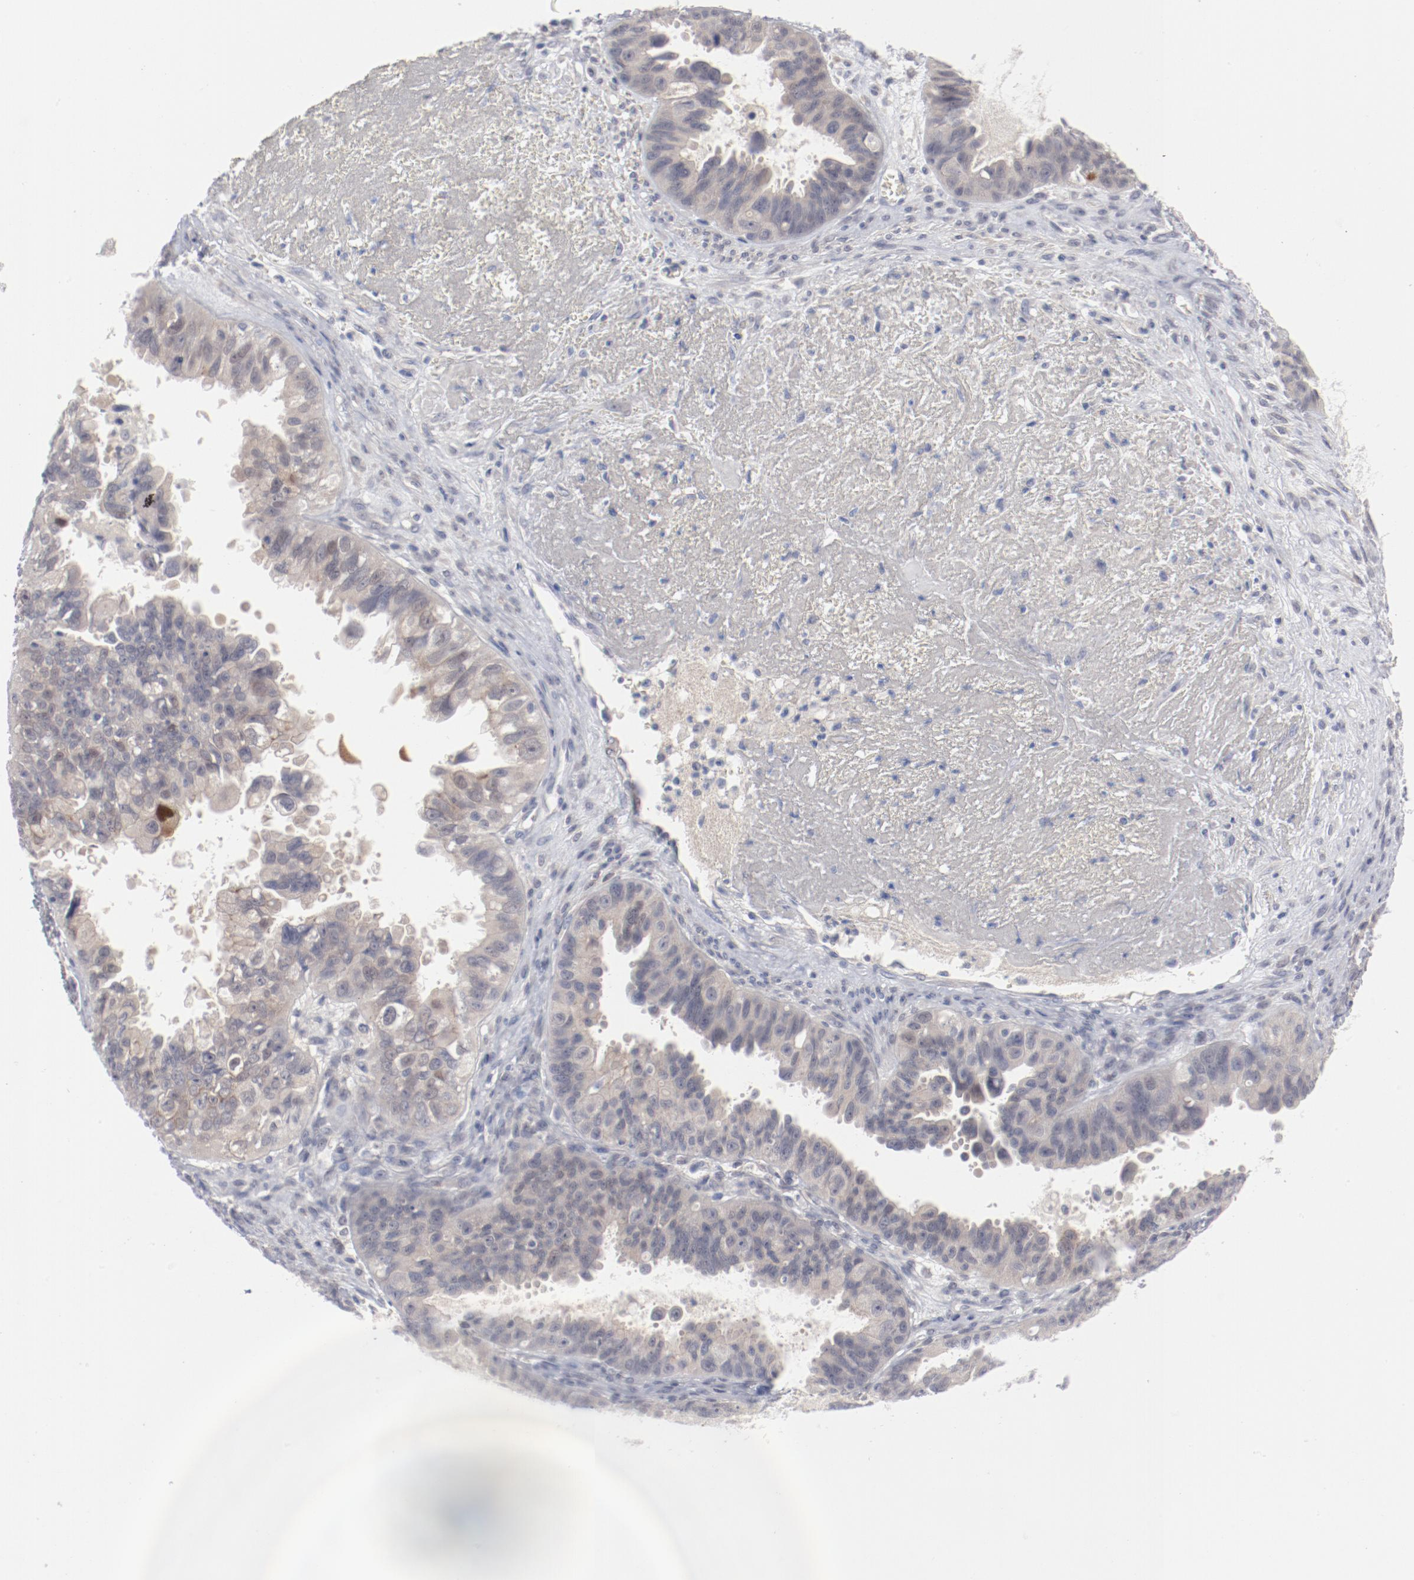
{"staining": {"intensity": "weak", "quantity": ">75%", "location": "cytoplasmic/membranous"}, "tissue": "ovarian cancer", "cell_type": "Tumor cells", "image_type": "cancer", "snomed": [{"axis": "morphology", "description": "Carcinoma, endometroid"}, {"axis": "topography", "description": "Ovary"}], "caption": "This micrograph shows immunohistochemistry staining of human endometroid carcinoma (ovarian), with low weak cytoplasmic/membranous positivity in approximately >75% of tumor cells.", "gene": "SH3BGR", "patient": {"sex": "female", "age": 85}}